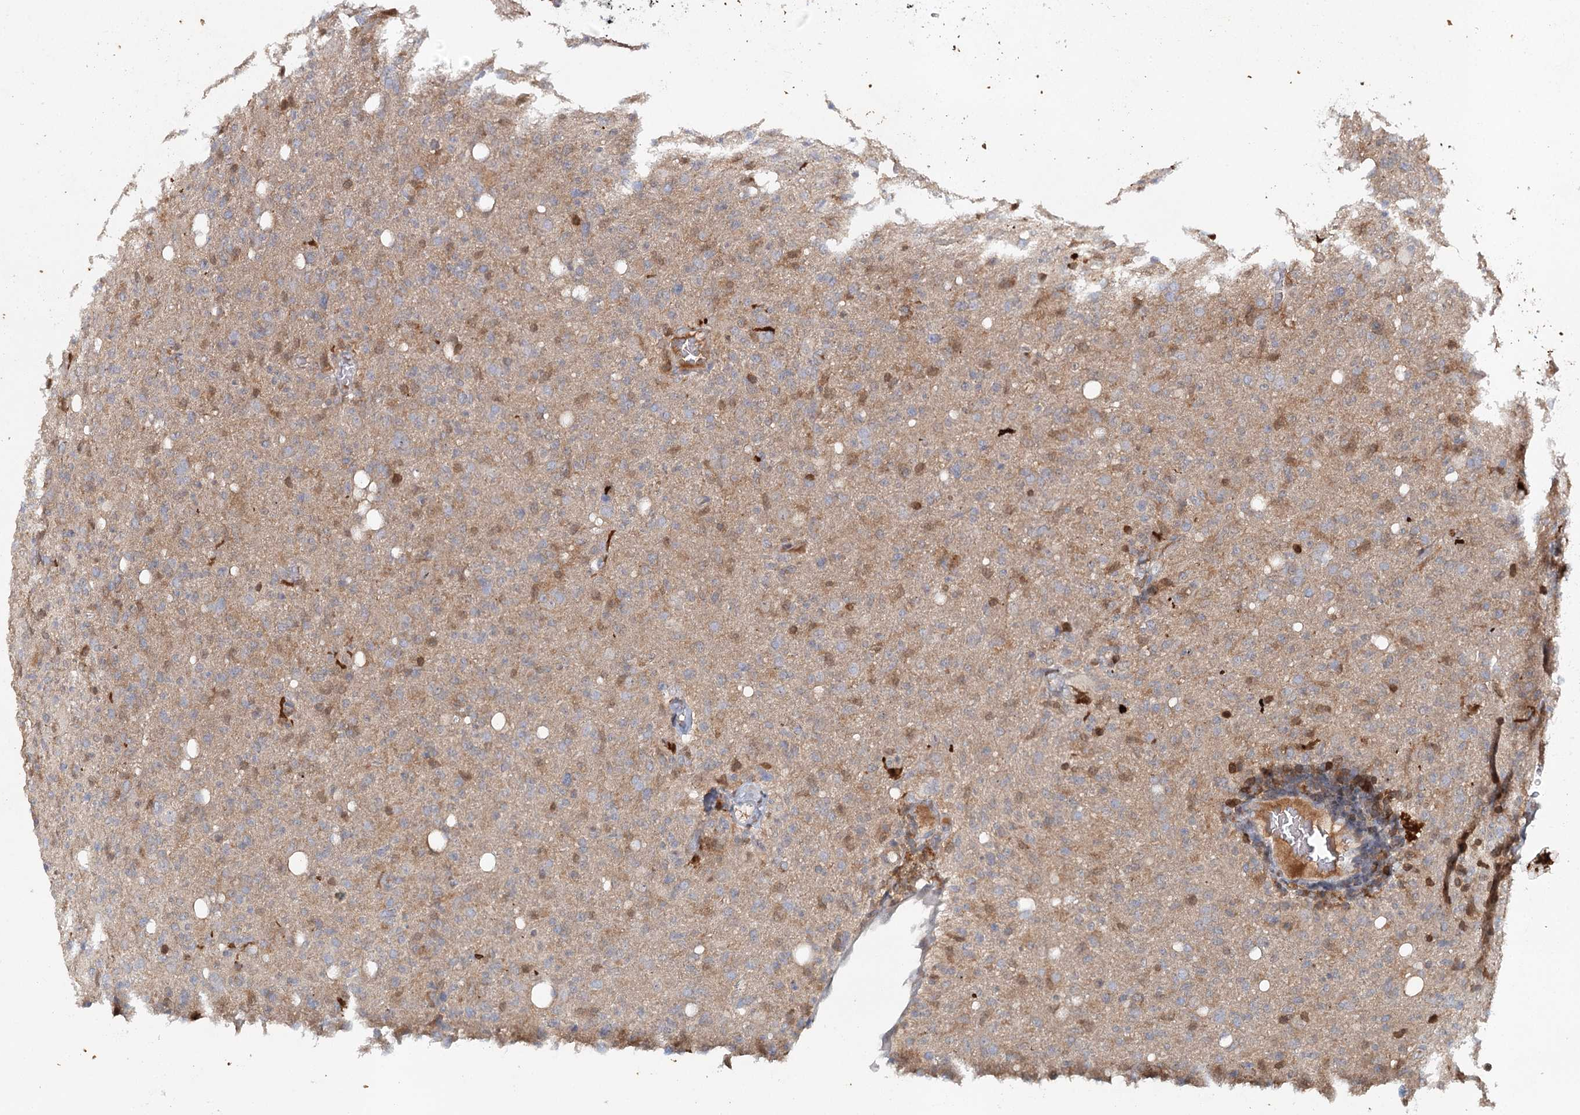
{"staining": {"intensity": "negative", "quantity": "none", "location": "none"}, "tissue": "glioma", "cell_type": "Tumor cells", "image_type": "cancer", "snomed": [{"axis": "morphology", "description": "Glioma, malignant, High grade"}, {"axis": "topography", "description": "Brain"}], "caption": "The immunohistochemistry (IHC) image has no significant positivity in tumor cells of malignant high-grade glioma tissue. (DAB (3,3'-diaminobenzidine) immunohistochemistry visualized using brightfield microscopy, high magnification).", "gene": "SLC41A2", "patient": {"sex": "female", "age": 57}}